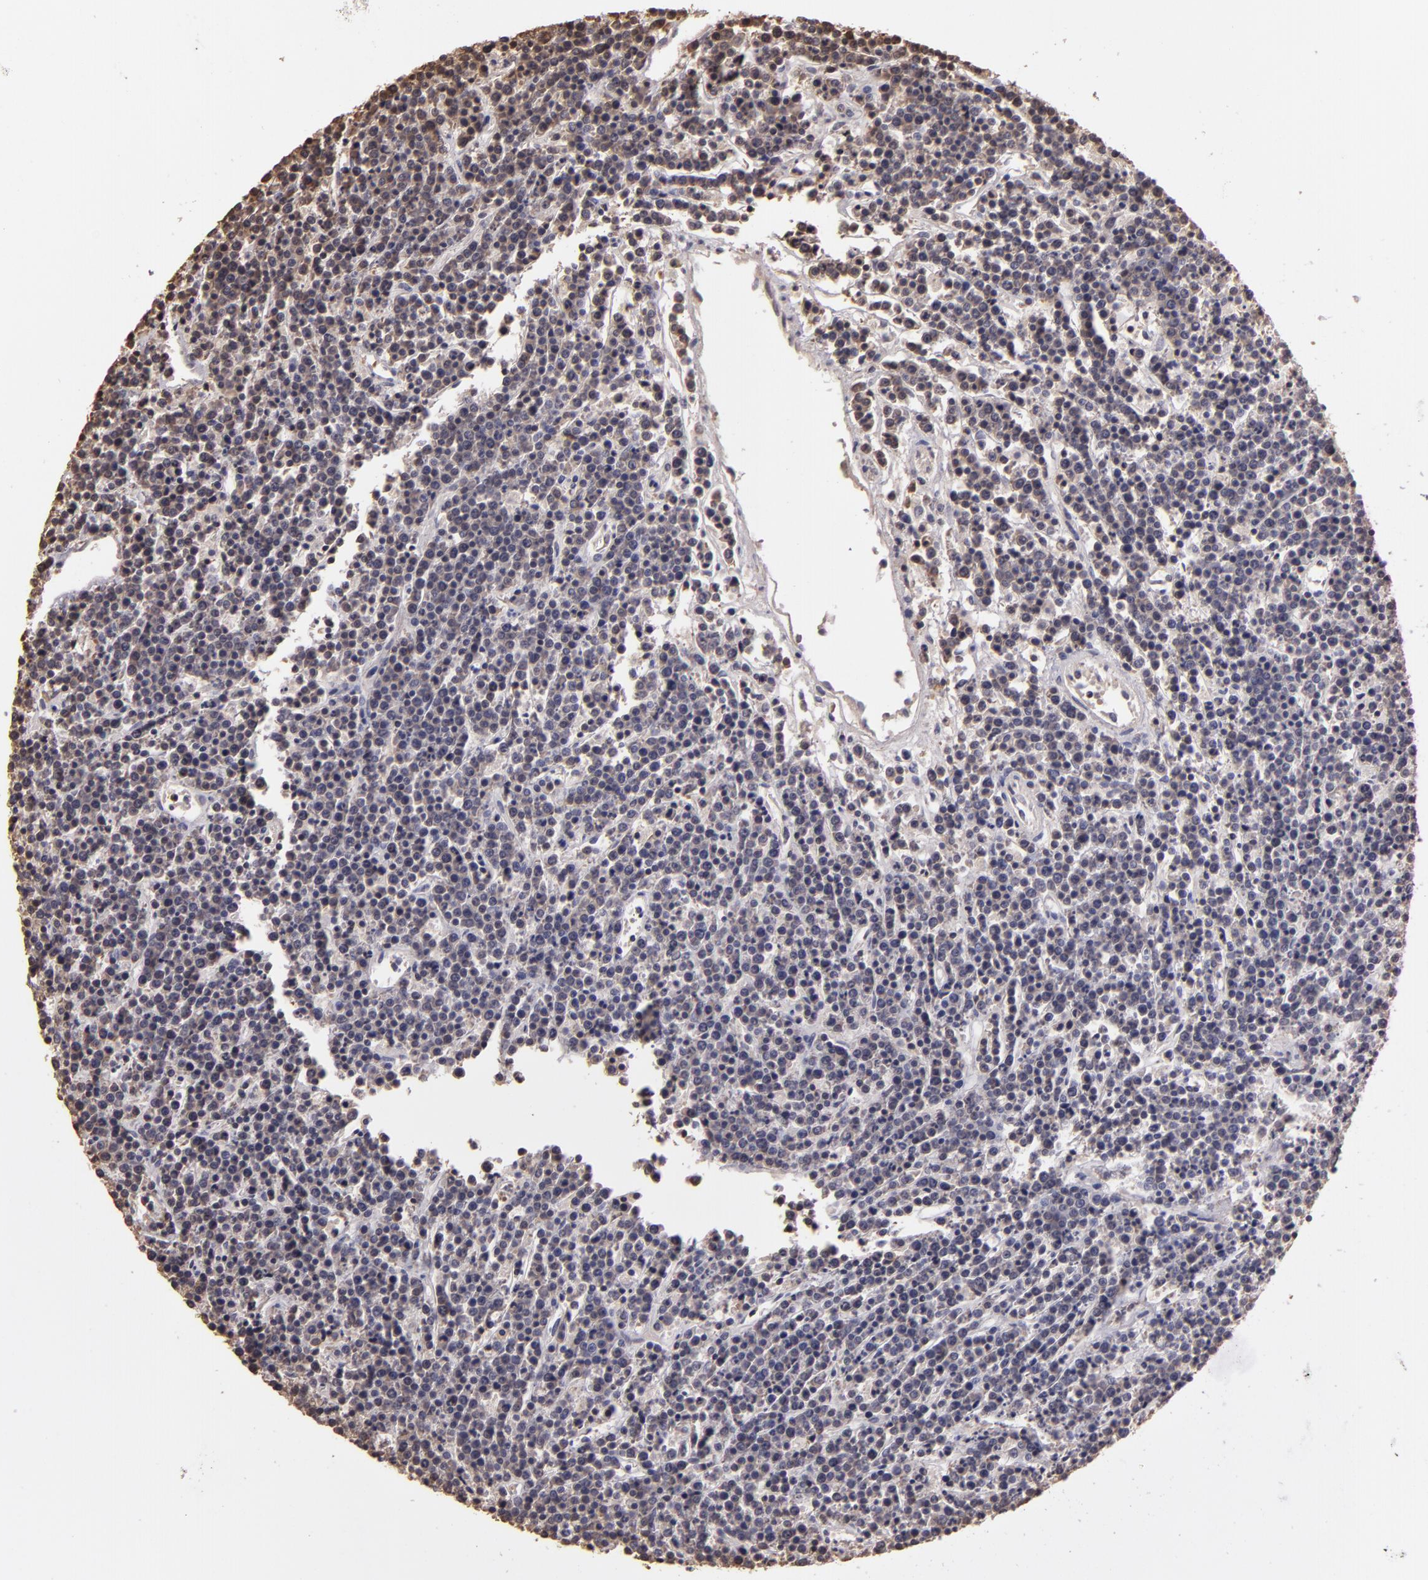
{"staining": {"intensity": "negative", "quantity": "none", "location": "none"}, "tissue": "lymphoma", "cell_type": "Tumor cells", "image_type": "cancer", "snomed": [{"axis": "morphology", "description": "Malignant lymphoma, non-Hodgkin's type, High grade"}, {"axis": "topography", "description": "Ovary"}], "caption": "DAB immunohistochemical staining of lymphoma shows no significant positivity in tumor cells.", "gene": "ARPC2", "patient": {"sex": "female", "age": 56}}